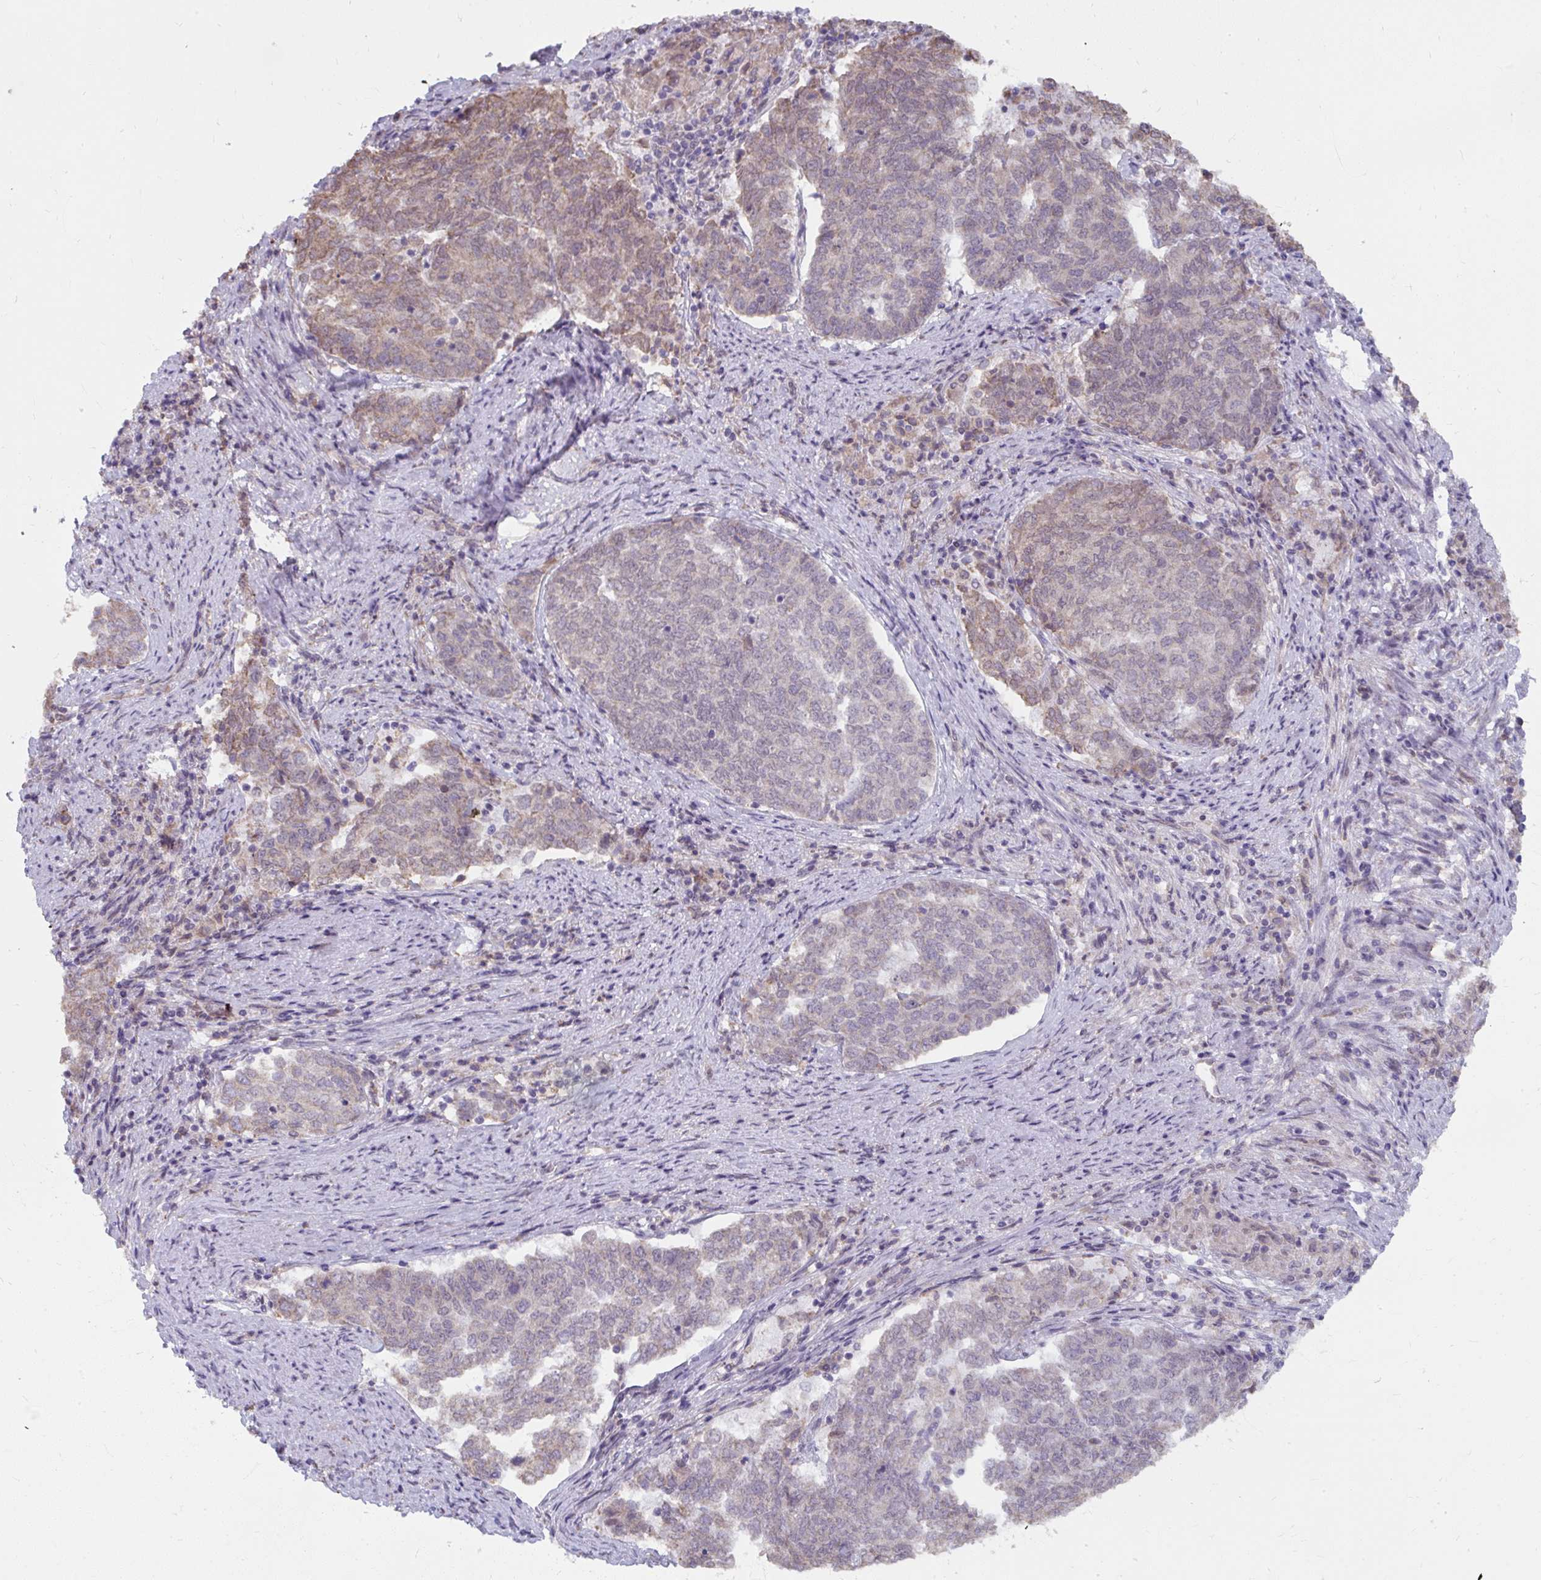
{"staining": {"intensity": "weak", "quantity": "<25%", "location": "cytoplasmic/membranous"}, "tissue": "endometrial cancer", "cell_type": "Tumor cells", "image_type": "cancer", "snomed": [{"axis": "morphology", "description": "Adenocarcinoma, NOS"}, {"axis": "topography", "description": "Endometrium"}], "caption": "There is no significant staining in tumor cells of endometrial adenocarcinoma.", "gene": "NMNAT1", "patient": {"sex": "female", "age": 80}}